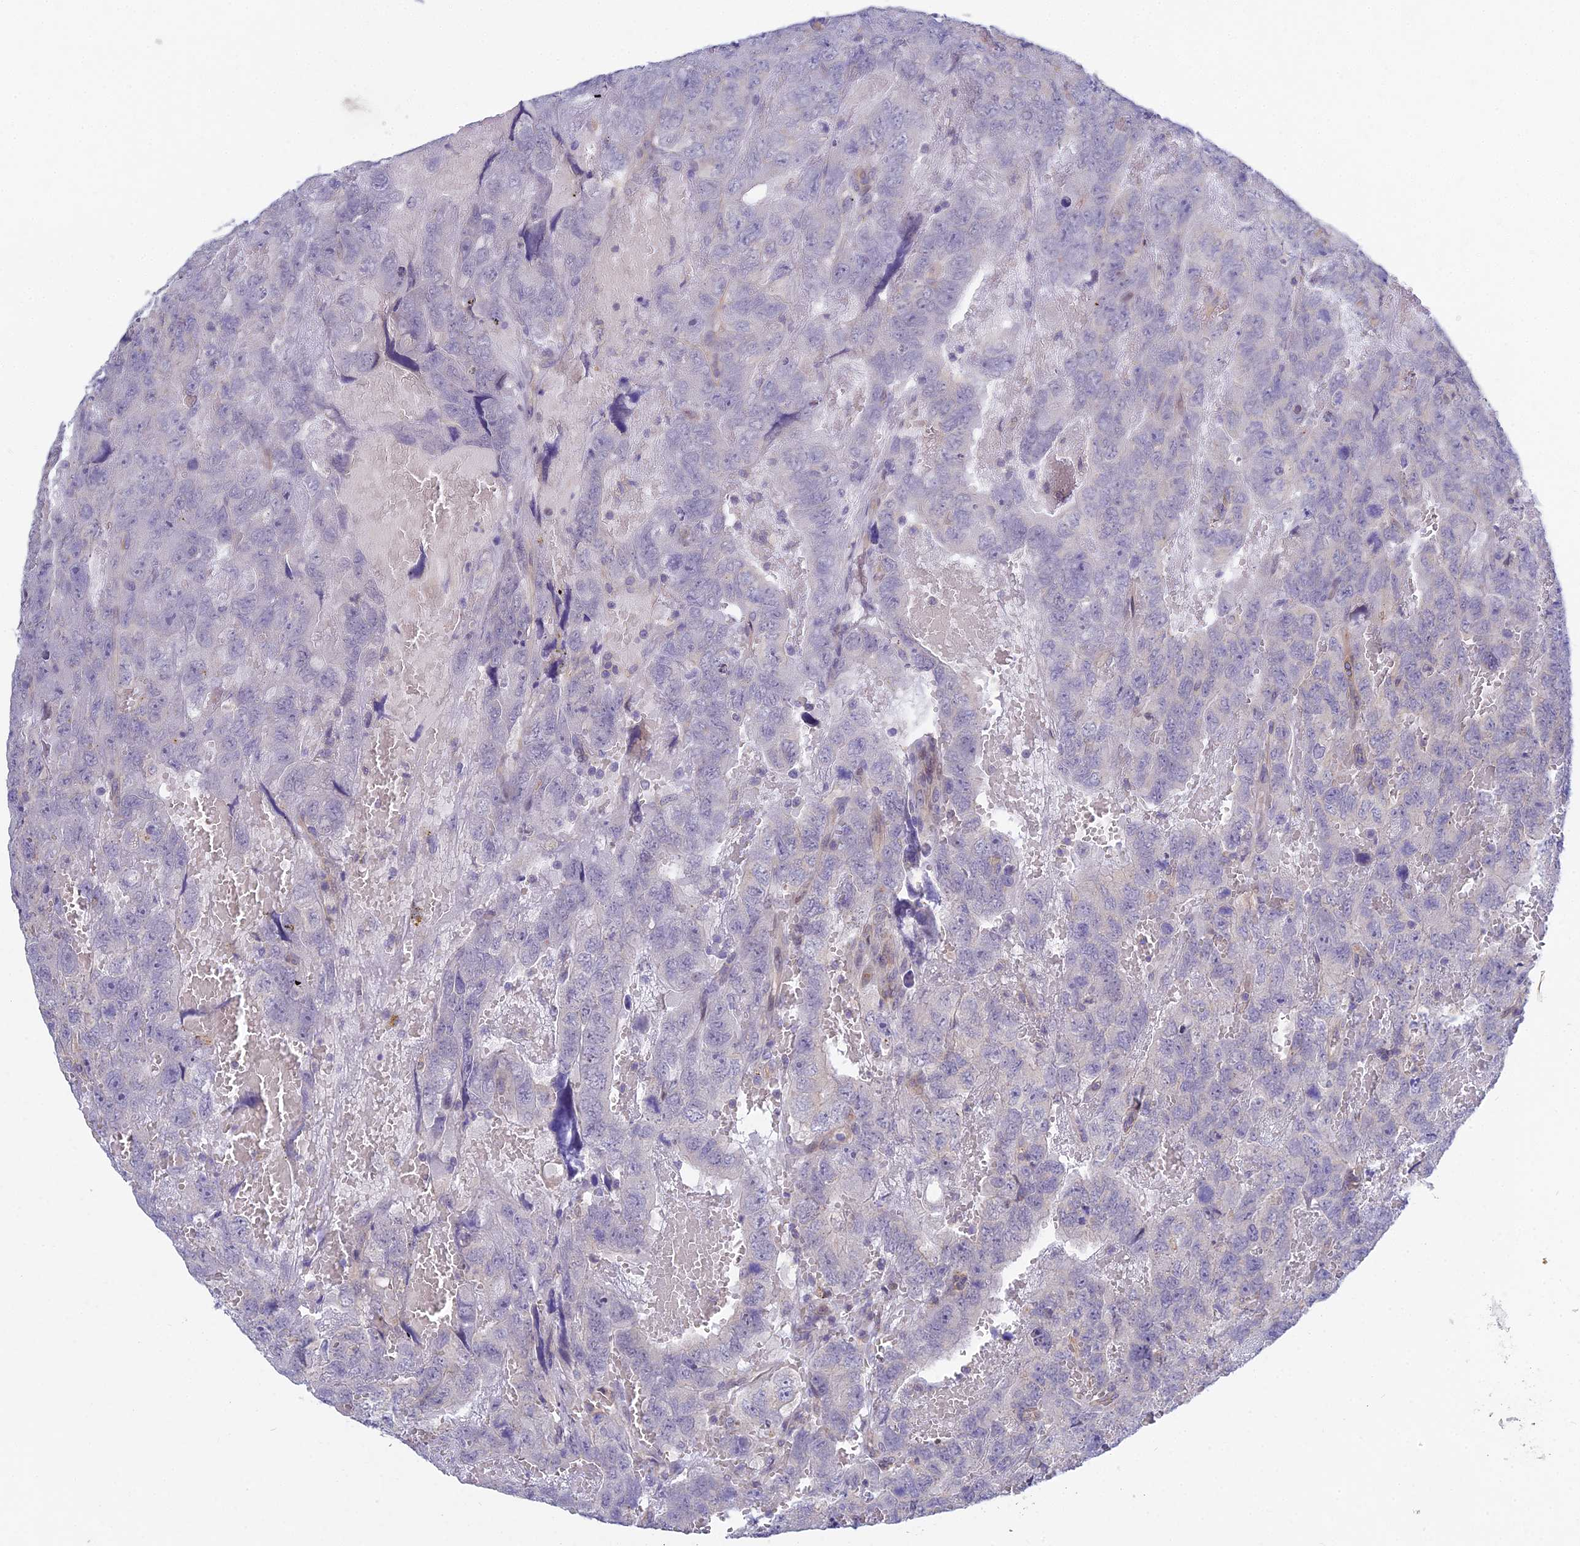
{"staining": {"intensity": "negative", "quantity": "none", "location": "none"}, "tissue": "testis cancer", "cell_type": "Tumor cells", "image_type": "cancer", "snomed": [{"axis": "morphology", "description": "Carcinoma, Embryonal, NOS"}, {"axis": "topography", "description": "Testis"}], "caption": "Tumor cells show no significant staining in testis cancer.", "gene": "METTL26", "patient": {"sex": "male", "age": 45}}